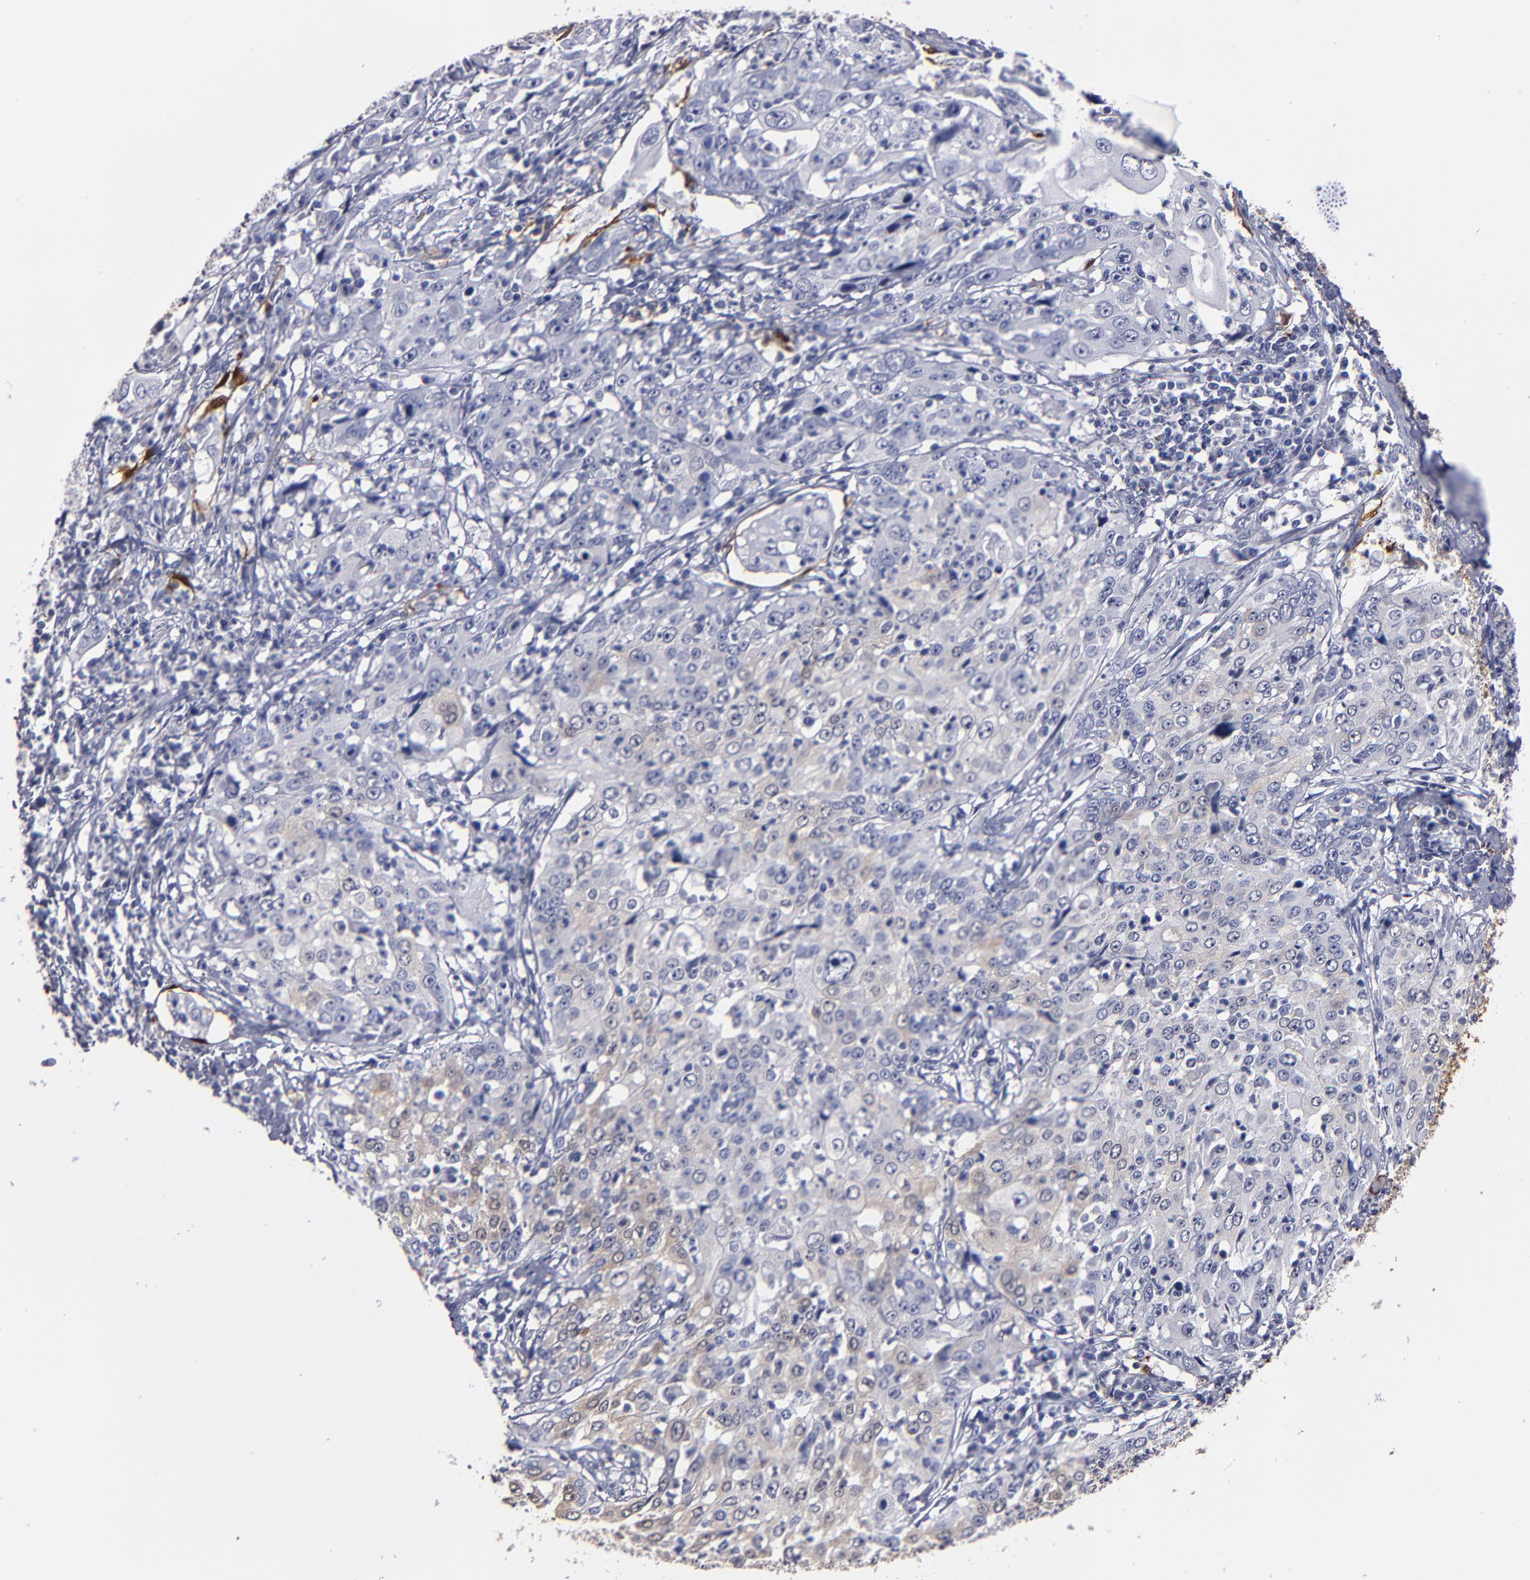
{"staining": {"intensity": "weak", "quantity": "<25%", "location": "cytoplasmic/membranous"}, "tissue": "cervical cancer", "cell_type": "Tumor cells", "image_type": "cancer", "snomed": [{"axis": "morphology", "description": "Squamous cell carcinoma, NOS"}, {"axis": "topography", "description": "Cervix"}], "caption": "Immunohistochemical staining of human squamous cell carcinoma (cervical) shows no significant expression in tumor cells.", "gene": "FABP4", "patient": {"sex": "female", "age": 39}}